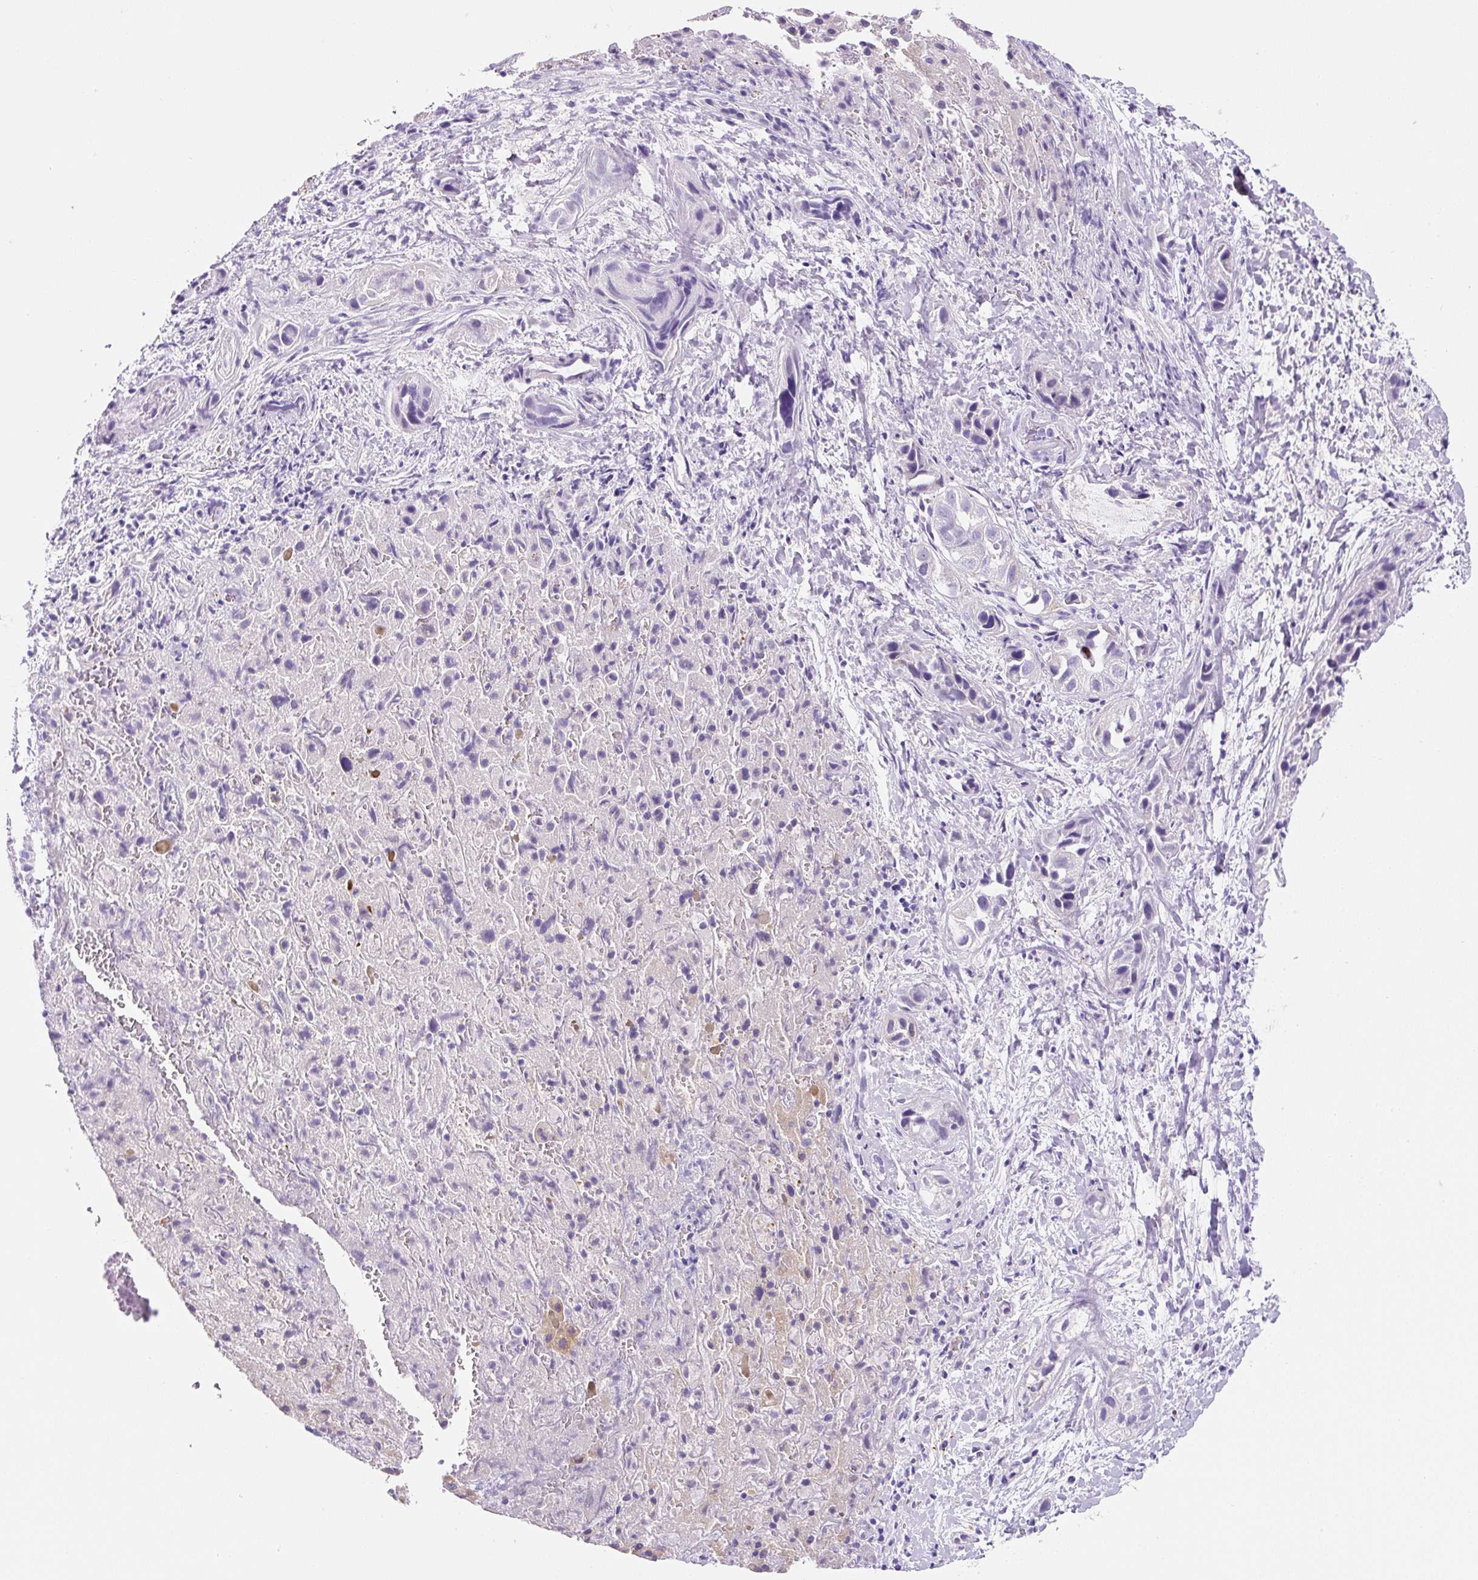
{"staining": {"intensity": "negative", "quantity": "none", "location": "none"}, "tissue": "liver cancer", "cell_type": "Tumor cells", "image_type": "cancer", "snomed": [{"axis": "morphology", "description": "Cholangiocarcinoma"}, {"axis": "topography", "description": "Liver"}], "caption": "Liver cancer was stained to show a protein in brown. There is no significant expression in tumor cells.", "gene": "ASB4", "patient": {"sex": "female", "age": 52}}